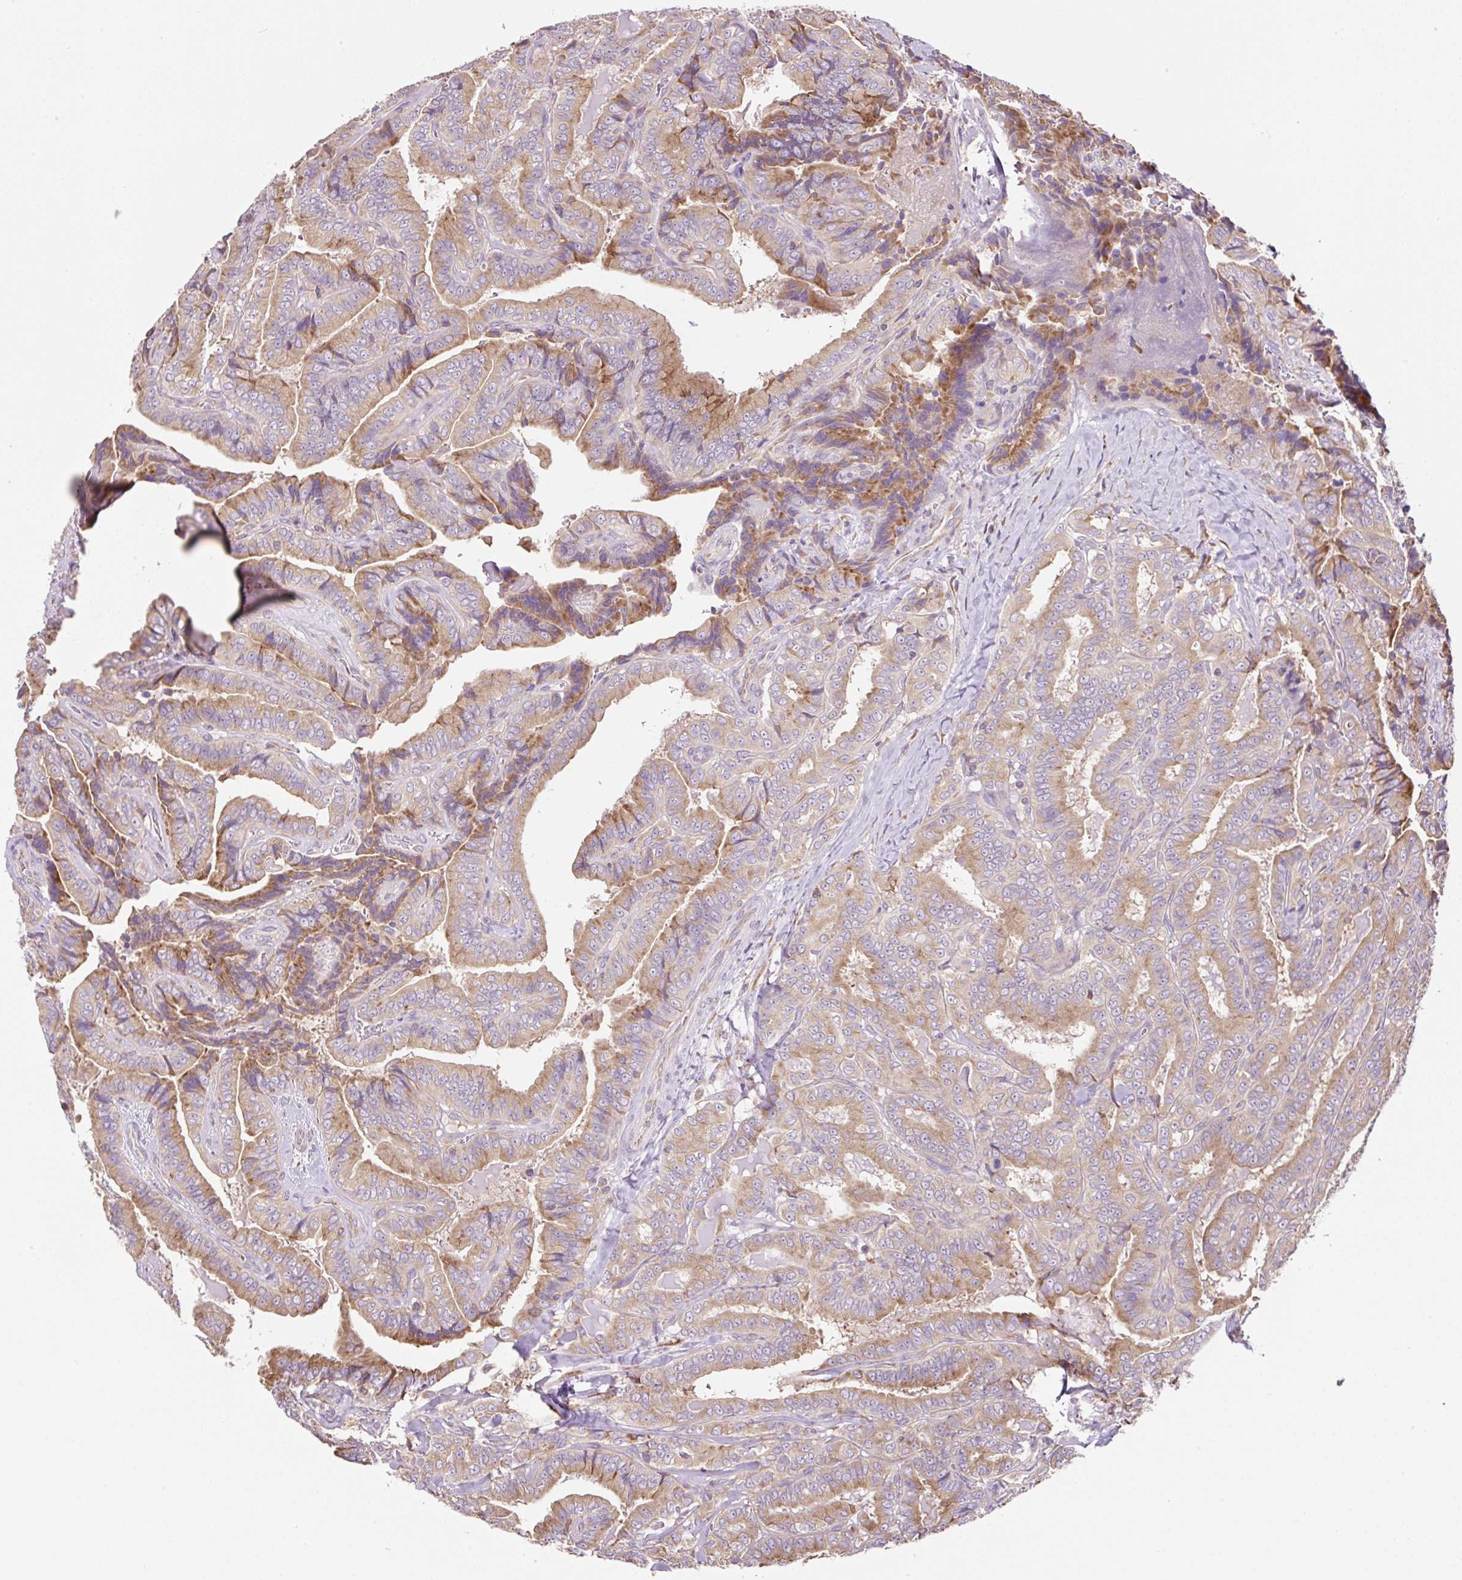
{"staining": {"intensity": "moderate", "quantity": "25%-75%", "location": "cytoplasmic/membranous"}, "tissue": "thyroid cancer", "cell_type": "Tumor cells", "image_type": "cancer", "snomed": [{"axis": "morphology", "description": "Papillary adenocarcinoma, NOS"}, {"axis": "topography", "description": "Thyroid gland"}], "caption": "Immunohistochemical staining of thyroid cancer demonstrates moderate cytoplasmic/membranous protein staining in approximately 25%-75% of tumor cells. The staining was performed using DAB to visualize the protein expression in brown, while the nuclei were stained in blue with hematoxylin (Magnification: 20x).", "gene": "RPS23", "patient": {"sex": "male", "age": 61}}